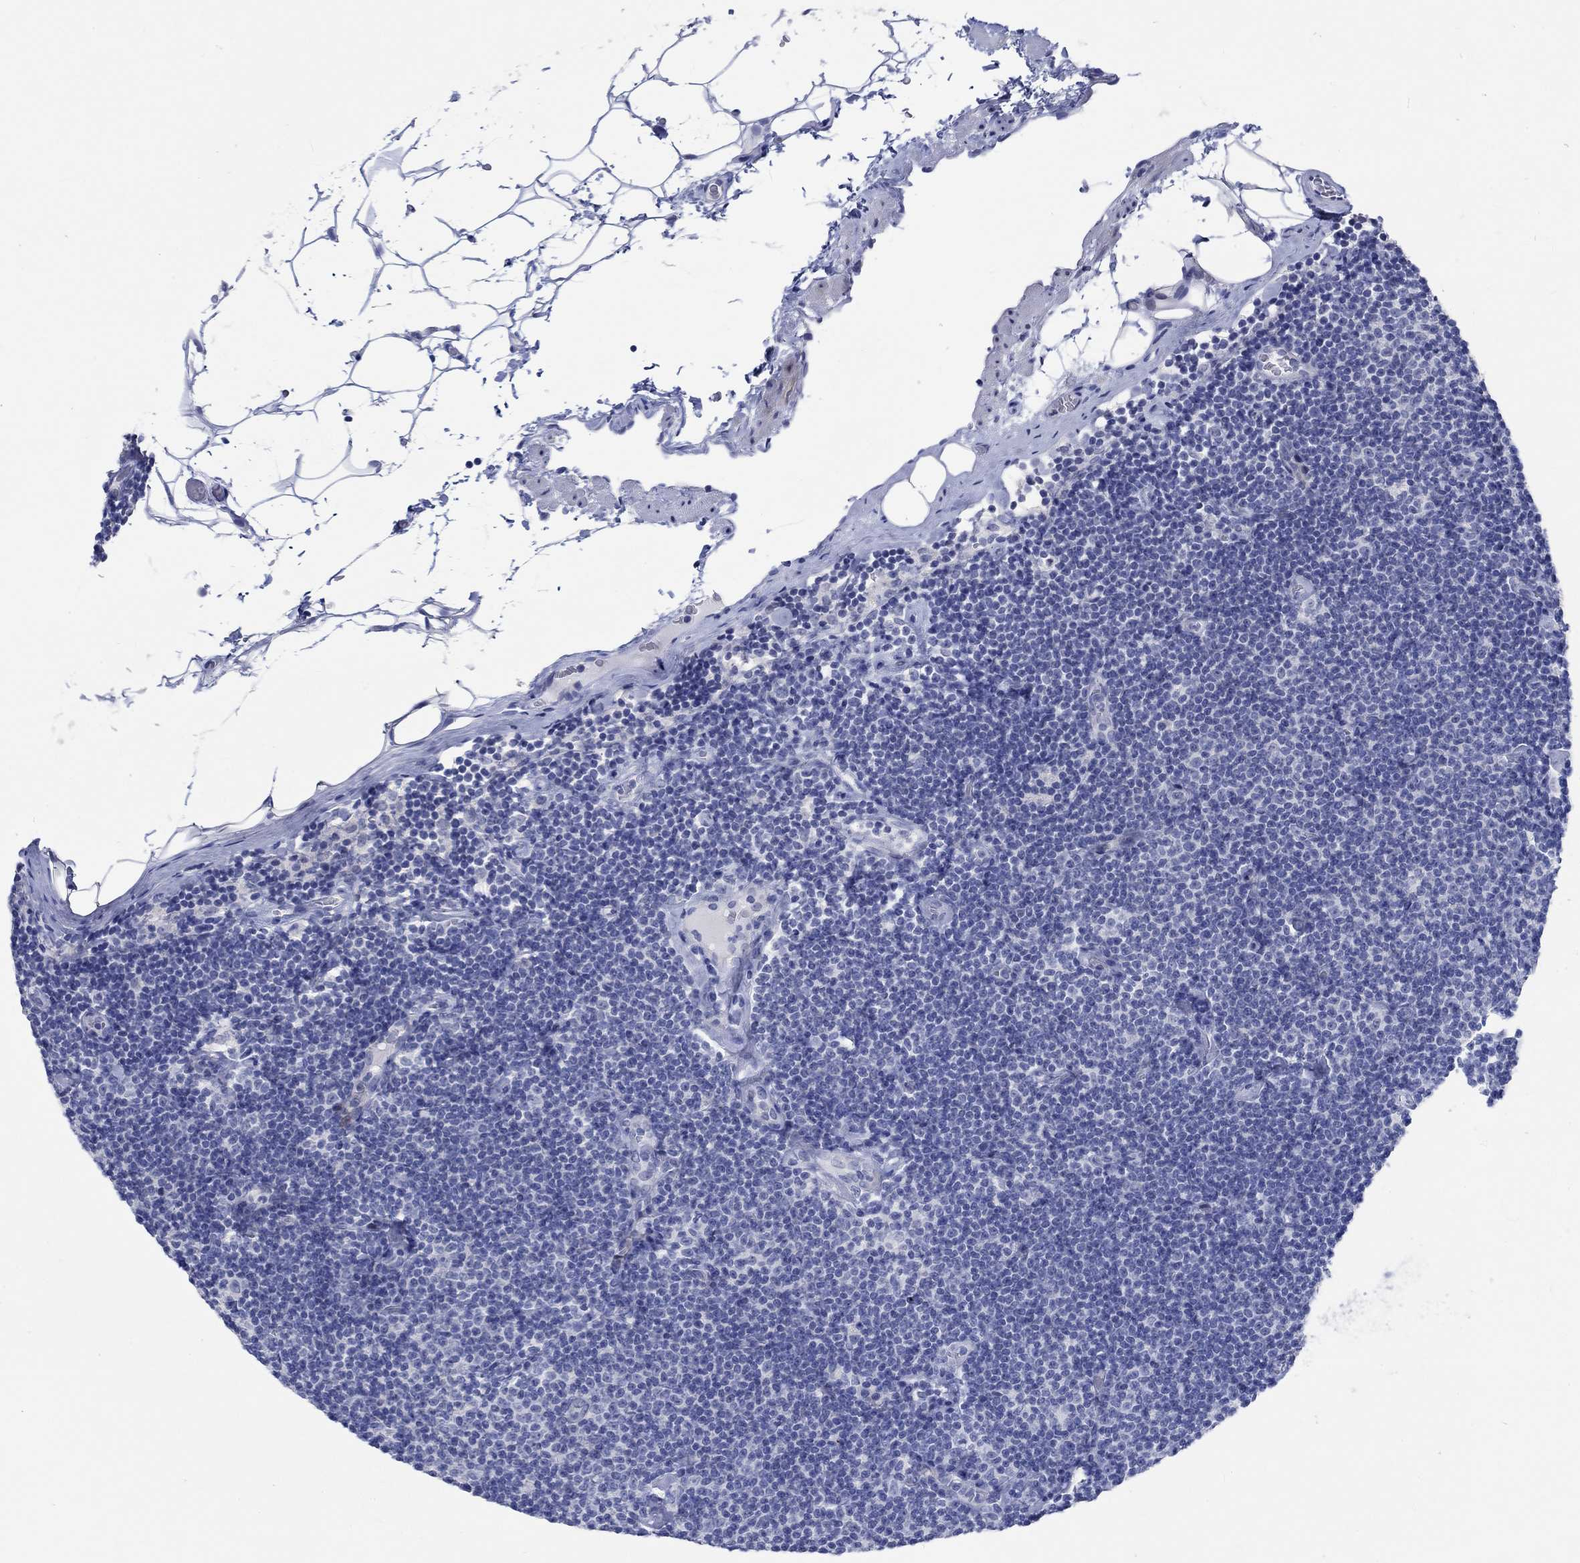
{"staining": {"intensity": "negative", "quantity": "none", "location": "none"}, "tissue": "lymphoma", "cell_type": "Tumor cells", "image_type": "cancer", "snomed": [{"axis": "morphology", "description": "Malignant lymphoma, non-Hodgkin's type, Low grade"}, {"axis": "topography", "description": "Lymph node"}], "caption": "Low-grade malignant lymphoma, non-Hodgkin's type stained for a protein using immunohistochemistry exhibits no positivity tumor cells.", "gene": "C4orf47", "patient": {"sex": "male", "age": 81}}